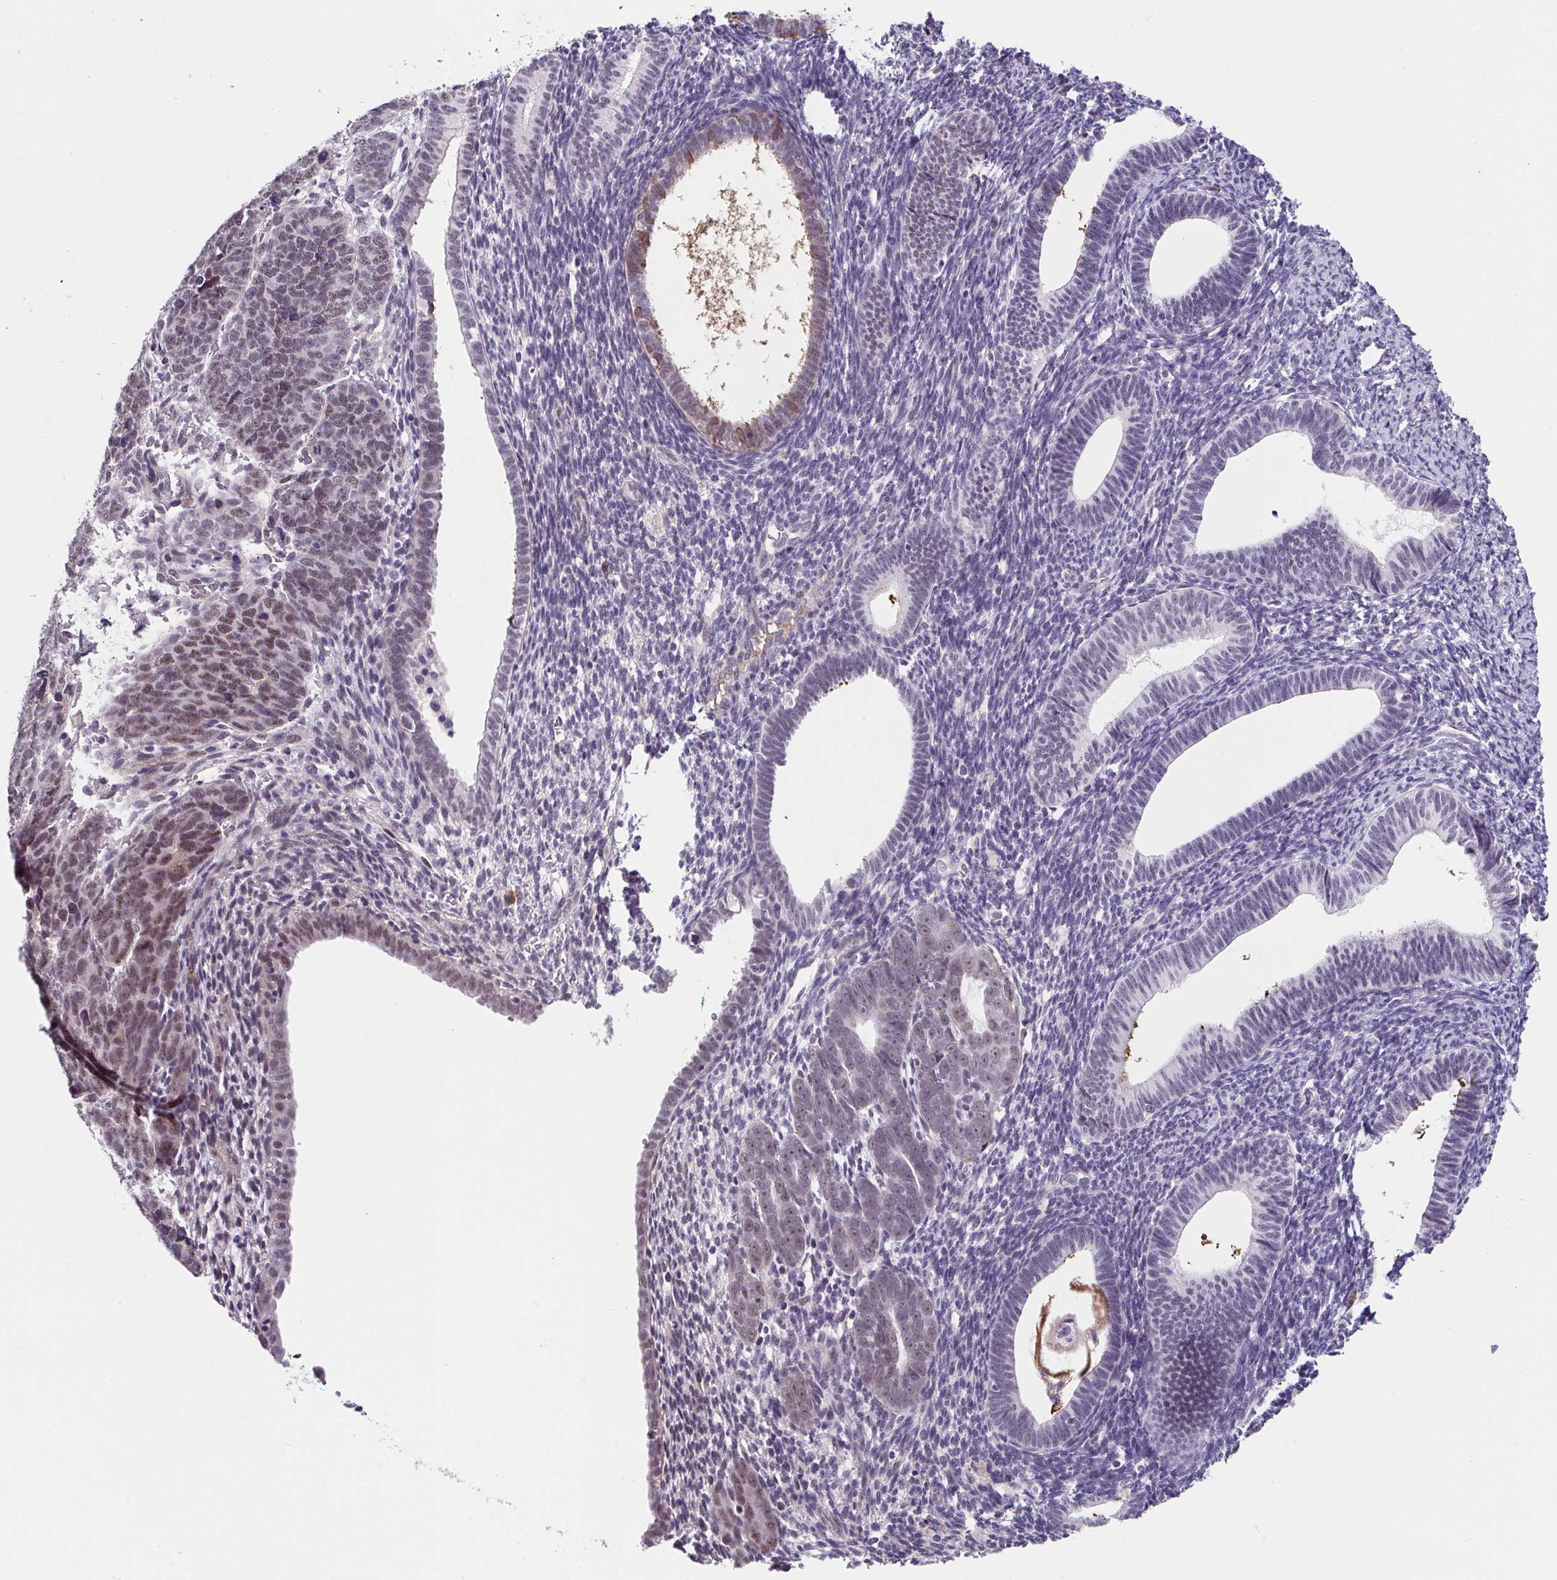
{"staining": {"intensity": "moderate", "quantity": "25%-75%", "location": "nuclear"}, "tissue": "endometrial cancer", "cell_type": "Tumor cells", "image_type": "cancer", "snomed": [{"axis": "morphology", "description": "Adenocarcinoma, NOS"}, {"axis": "topography", "description": "Endometrium"}], "caption": "An image showing moderate nuclear expression in about 25%-75% of tumor cells in endometrial adenocarcinoma, as visualized by brown immunohistochemical staining.", "gene": "RBBP6", "patient": {"sex": "female", "age": 82}}